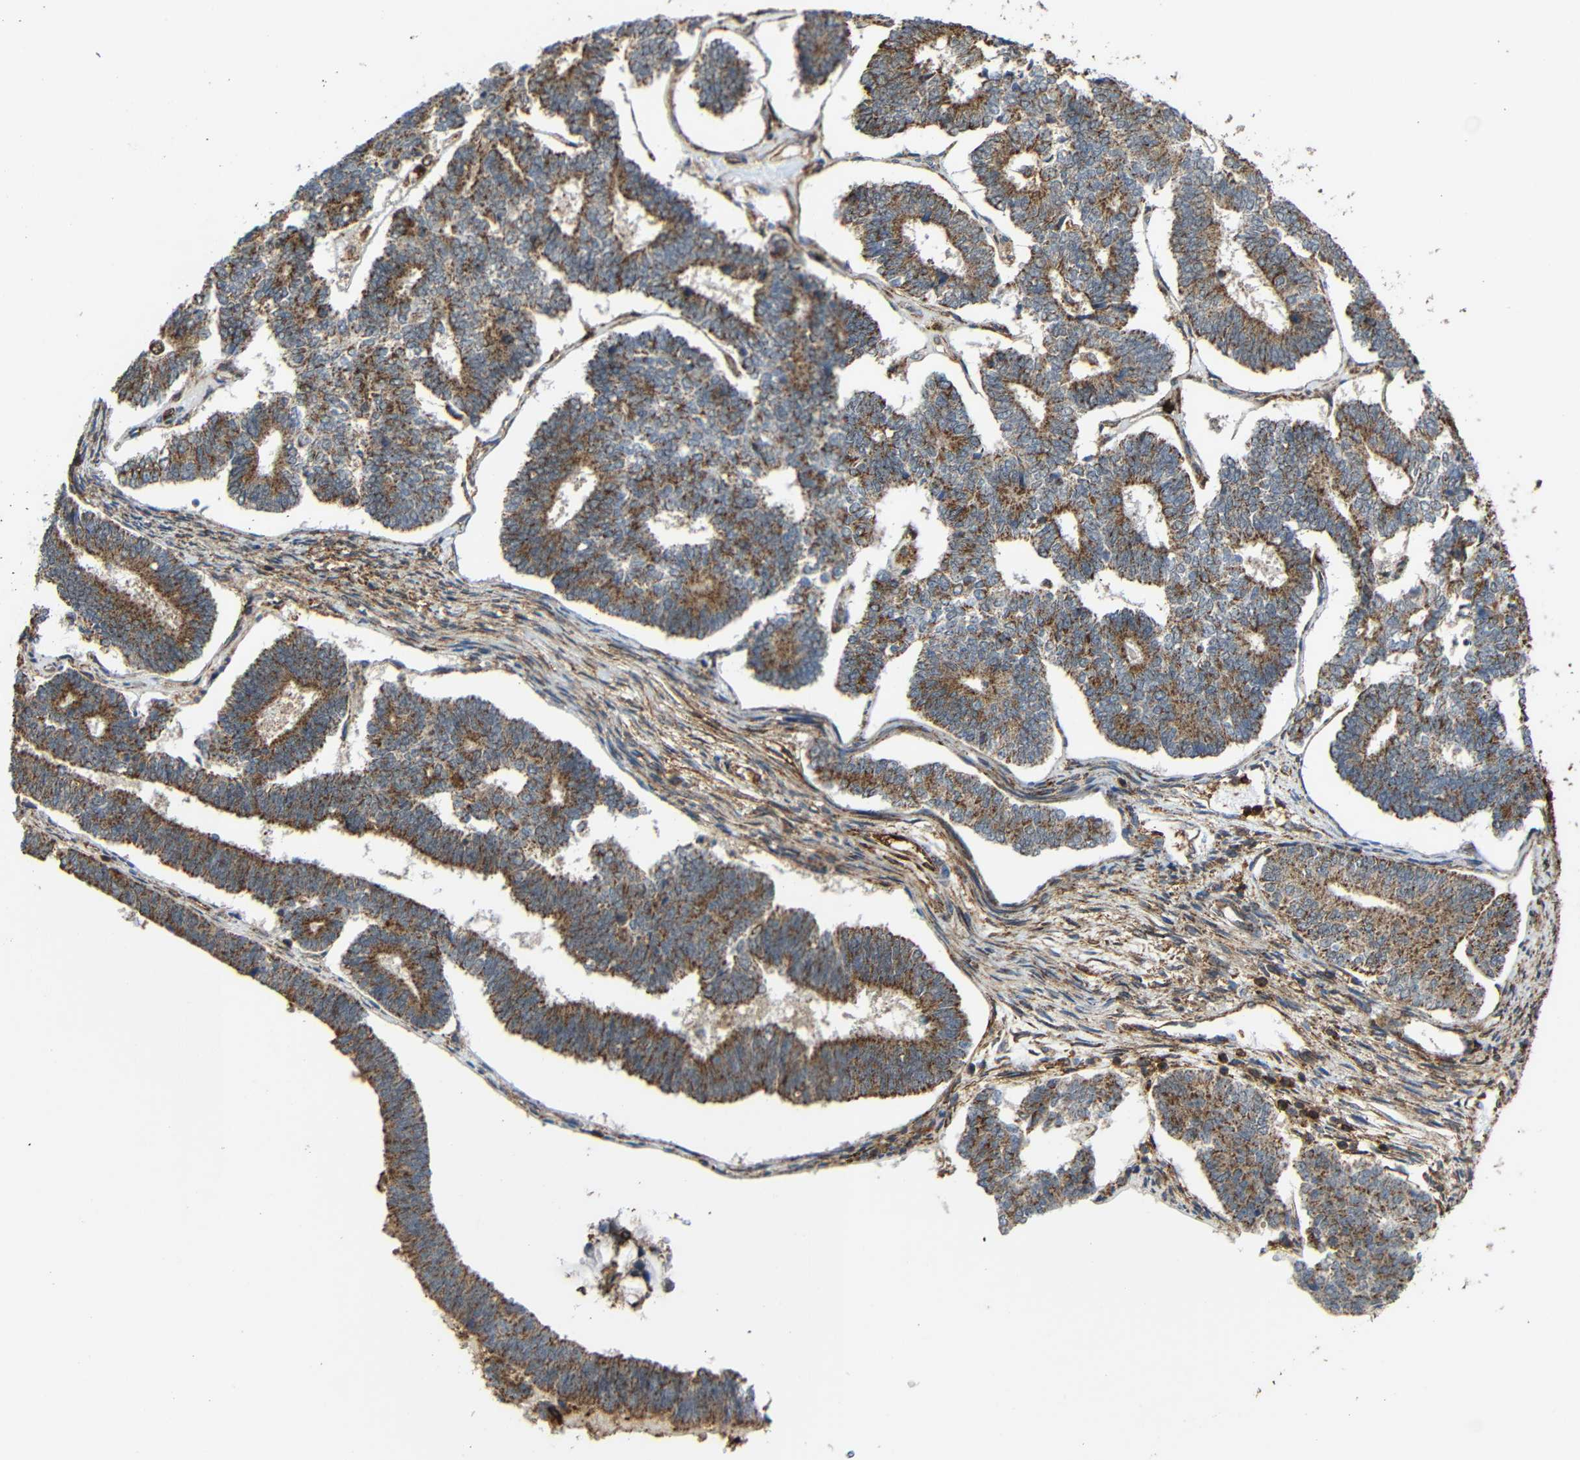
{"staining": {"intensity": "moderate", "quantity": ">75%", "location": "cytoplasmic/membranous"}, "tissue": "endometrial cancer", "cell_type": "Tumor cells", "image_type": "cancer", "snomed": [{"axis": "morphology", "description": "Adenocarcinoma, NOS"}, {"axis": "topography", "description": "Endometrium"}], "caption": "Protein staining demonstrates moderate cytoplasmic/membranous expression in about >75% of tumor cells in endometrial cancer. The staining was performed using DAB (3,3'-diaminobenzidine), with brown indicating positive protein expression. Nuclei are stained blue with hematoxylin.", "gene": "C1GALT1", "patient": {"sex": "female", "age": 70}}